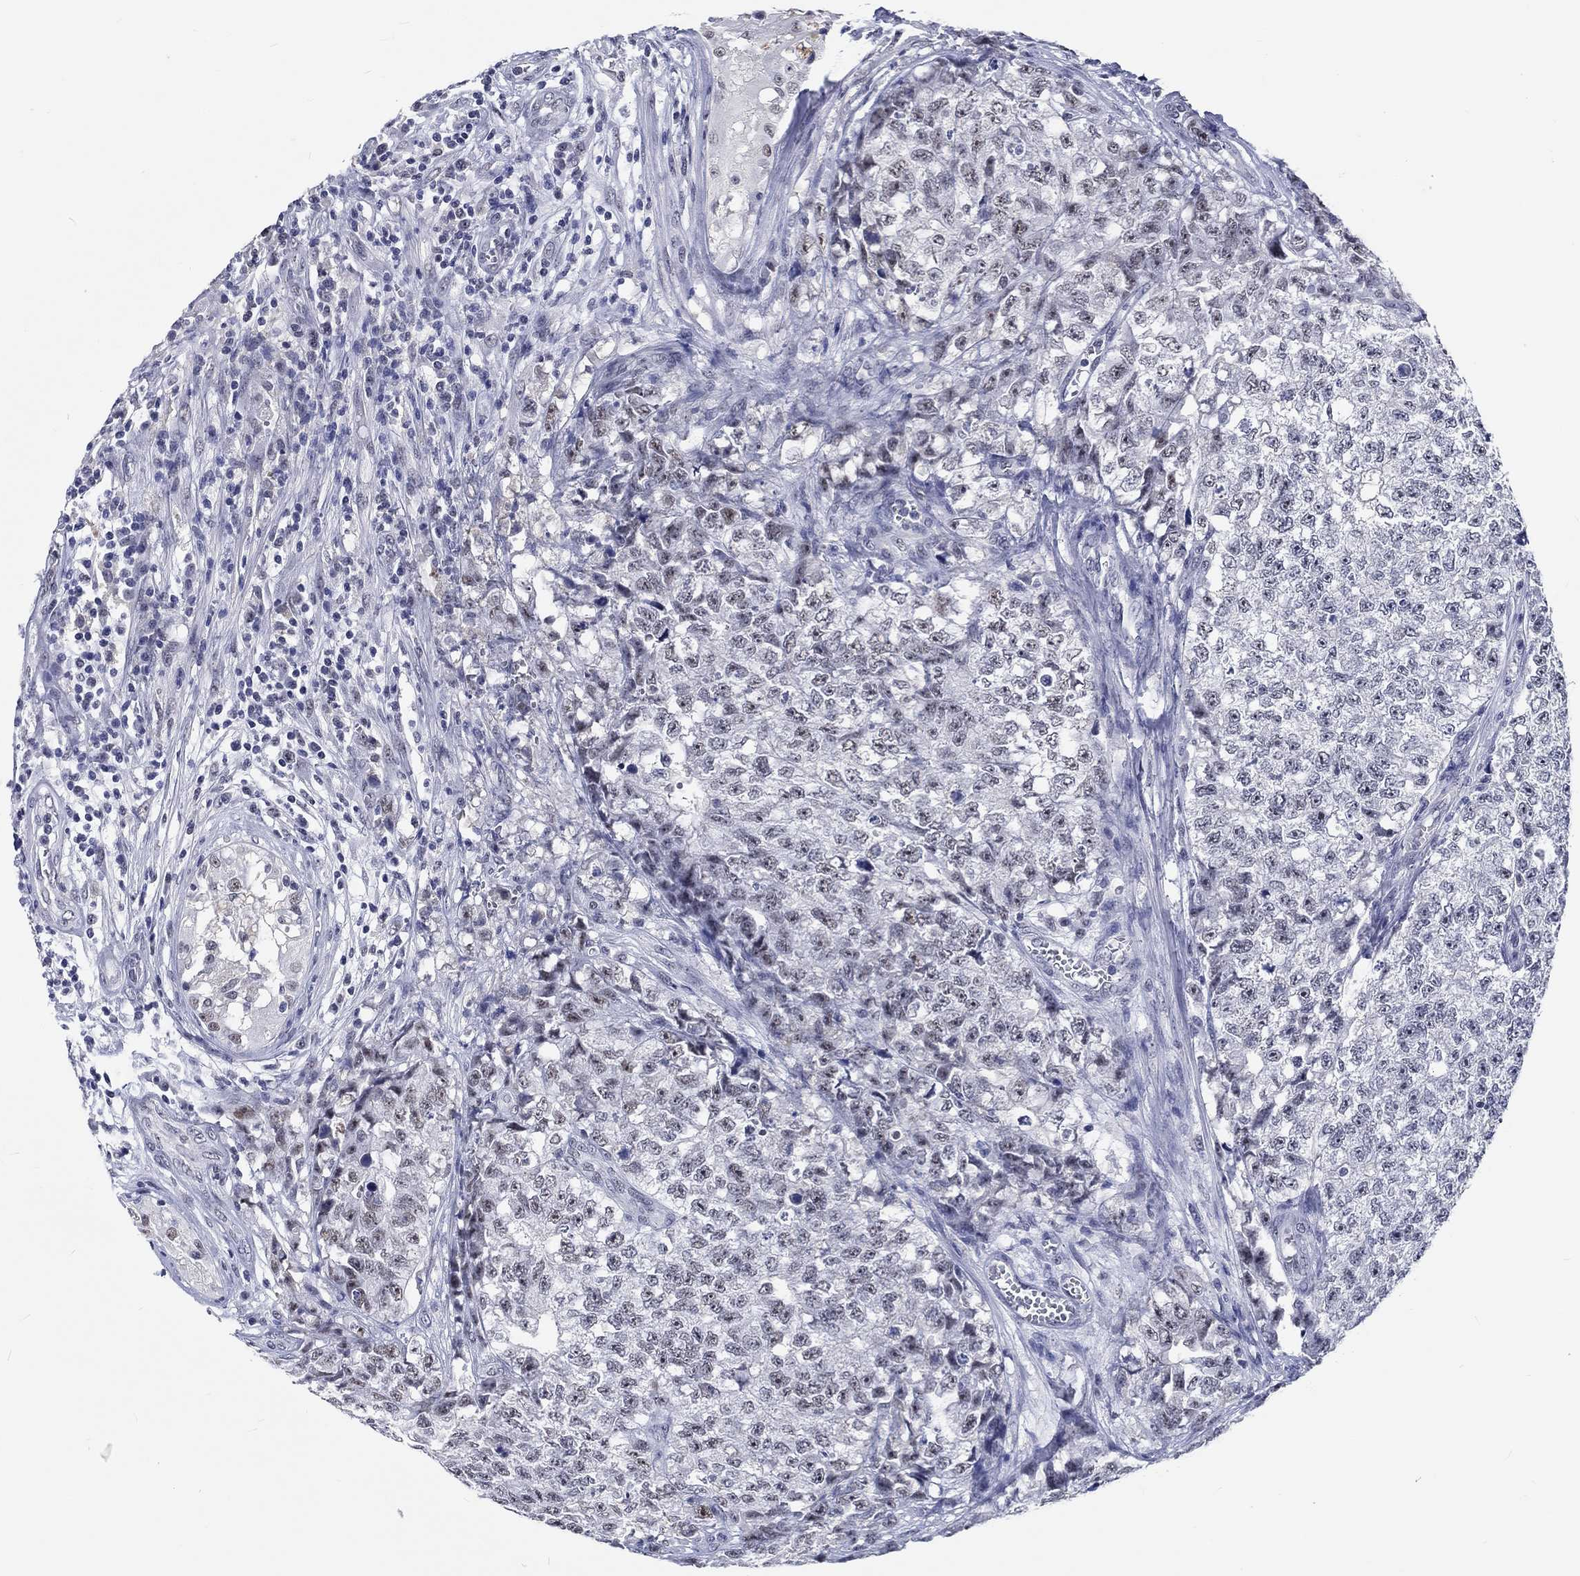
{"staining": {"intensity": "negative", "quantity": "none", "location": "none"}, "tissue": "testis cancer", "cell_type": "Tumor cells", "image_type": "cancer", "snomed": [{"axis": "morphology", "description": "Seminoma, NOS"}, {"axis": "morphology", "description": "Carcinoma, Embryonal, NOS"}, {"axis": "topography", "description": "Testis"}], "caption": "Testis cancer was stained to show a protein in brown. There is no significant expression in tumor cells.", "gene": "GRIN1", "patient": {"sex": "male", "age": 22}}